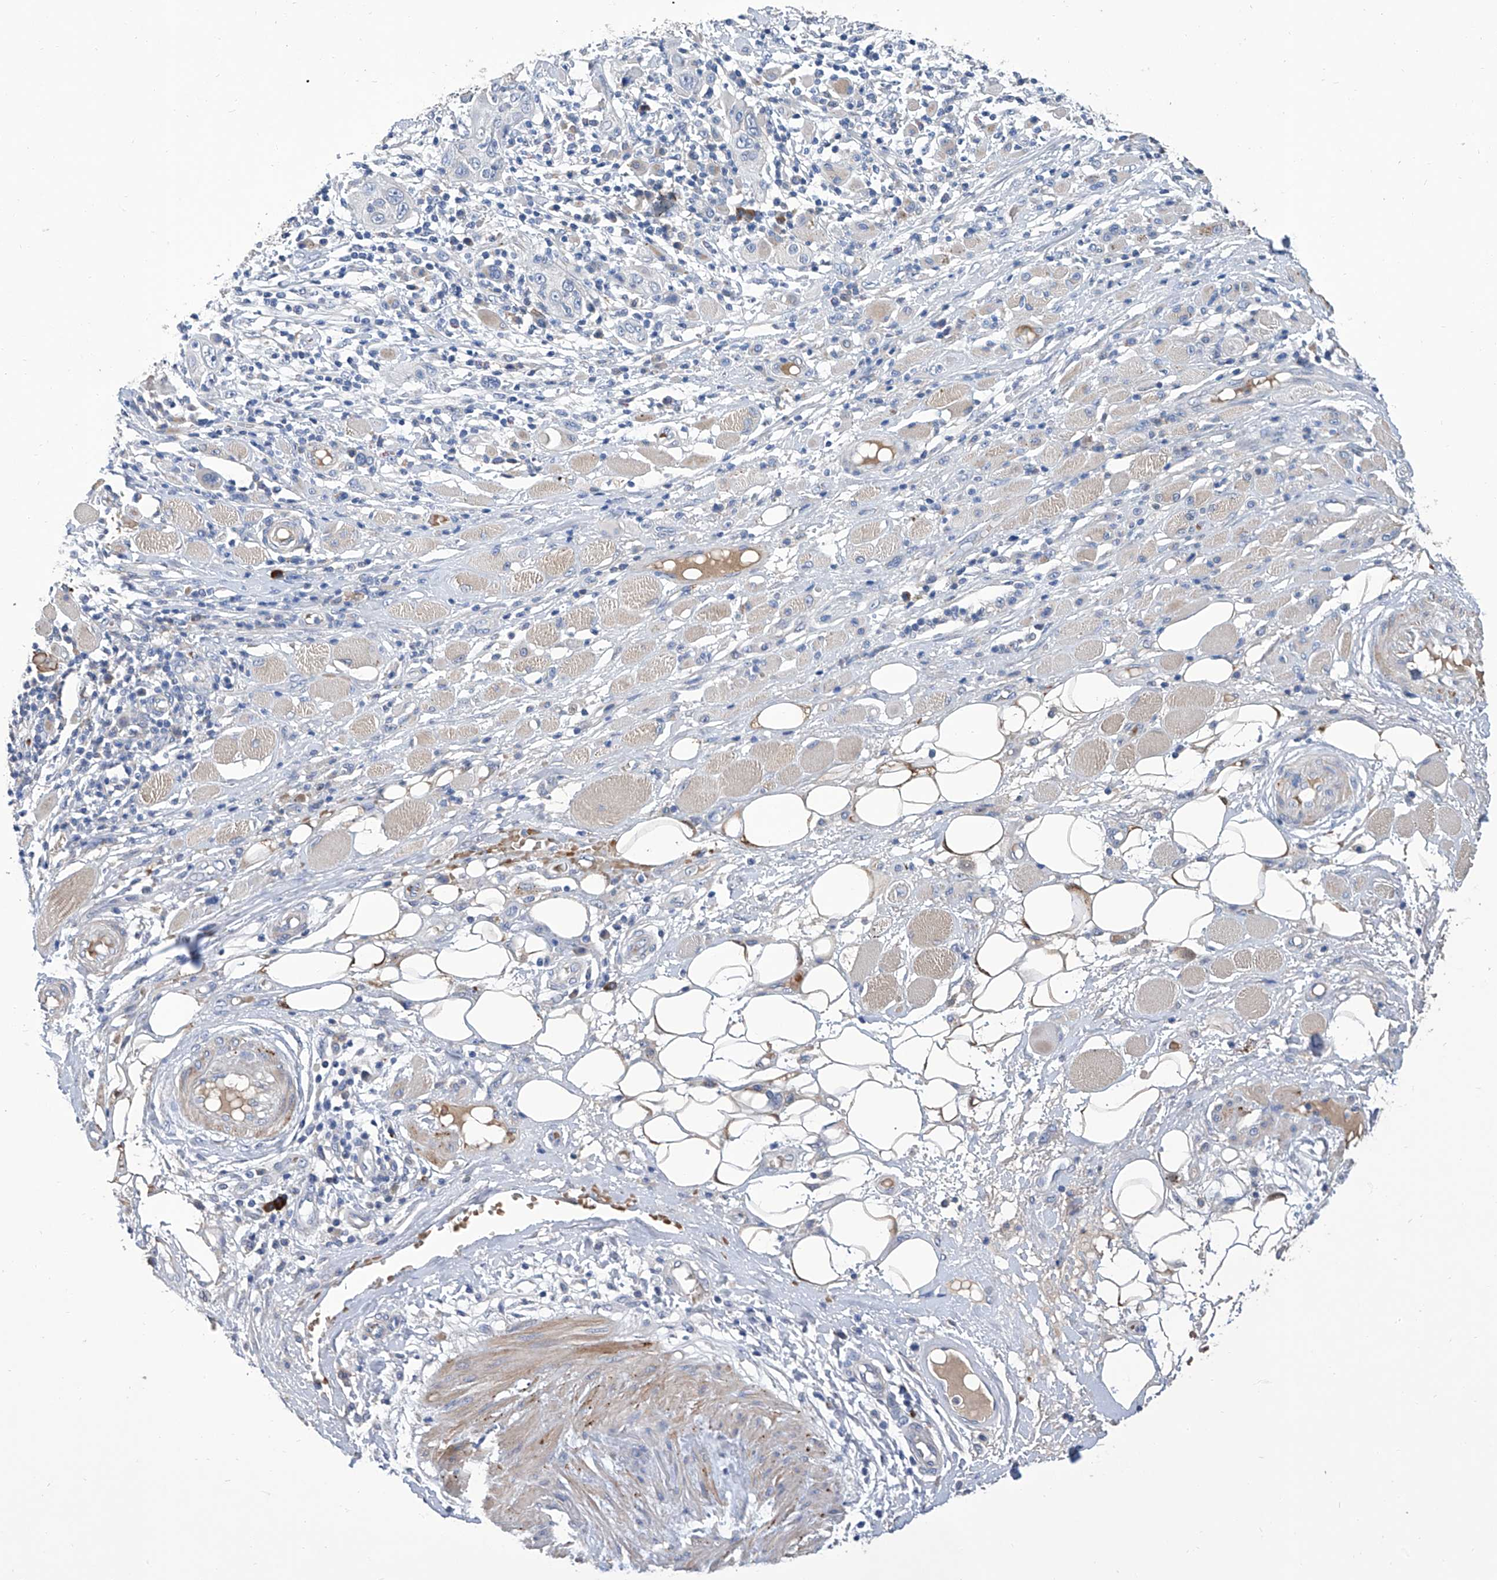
{"staining": {"intensity": "negative", "quantity": "none", "location": "none"}, "tissue": "skin cancer", "cell_type": "Tumor cells", "image_type": "cancer", "snomed": [{"axis": "morphology", "description": "Squamous cell carcinoma, NOS"}, {"axis": "topography", "description": "Skin"}], "caption": "Protein analysis of skin cancer (squamous cell carcinoma) displays no significant staining in tumor cells.", "gene": "GPT", "patient": {"sex": "female", "age": 88}}